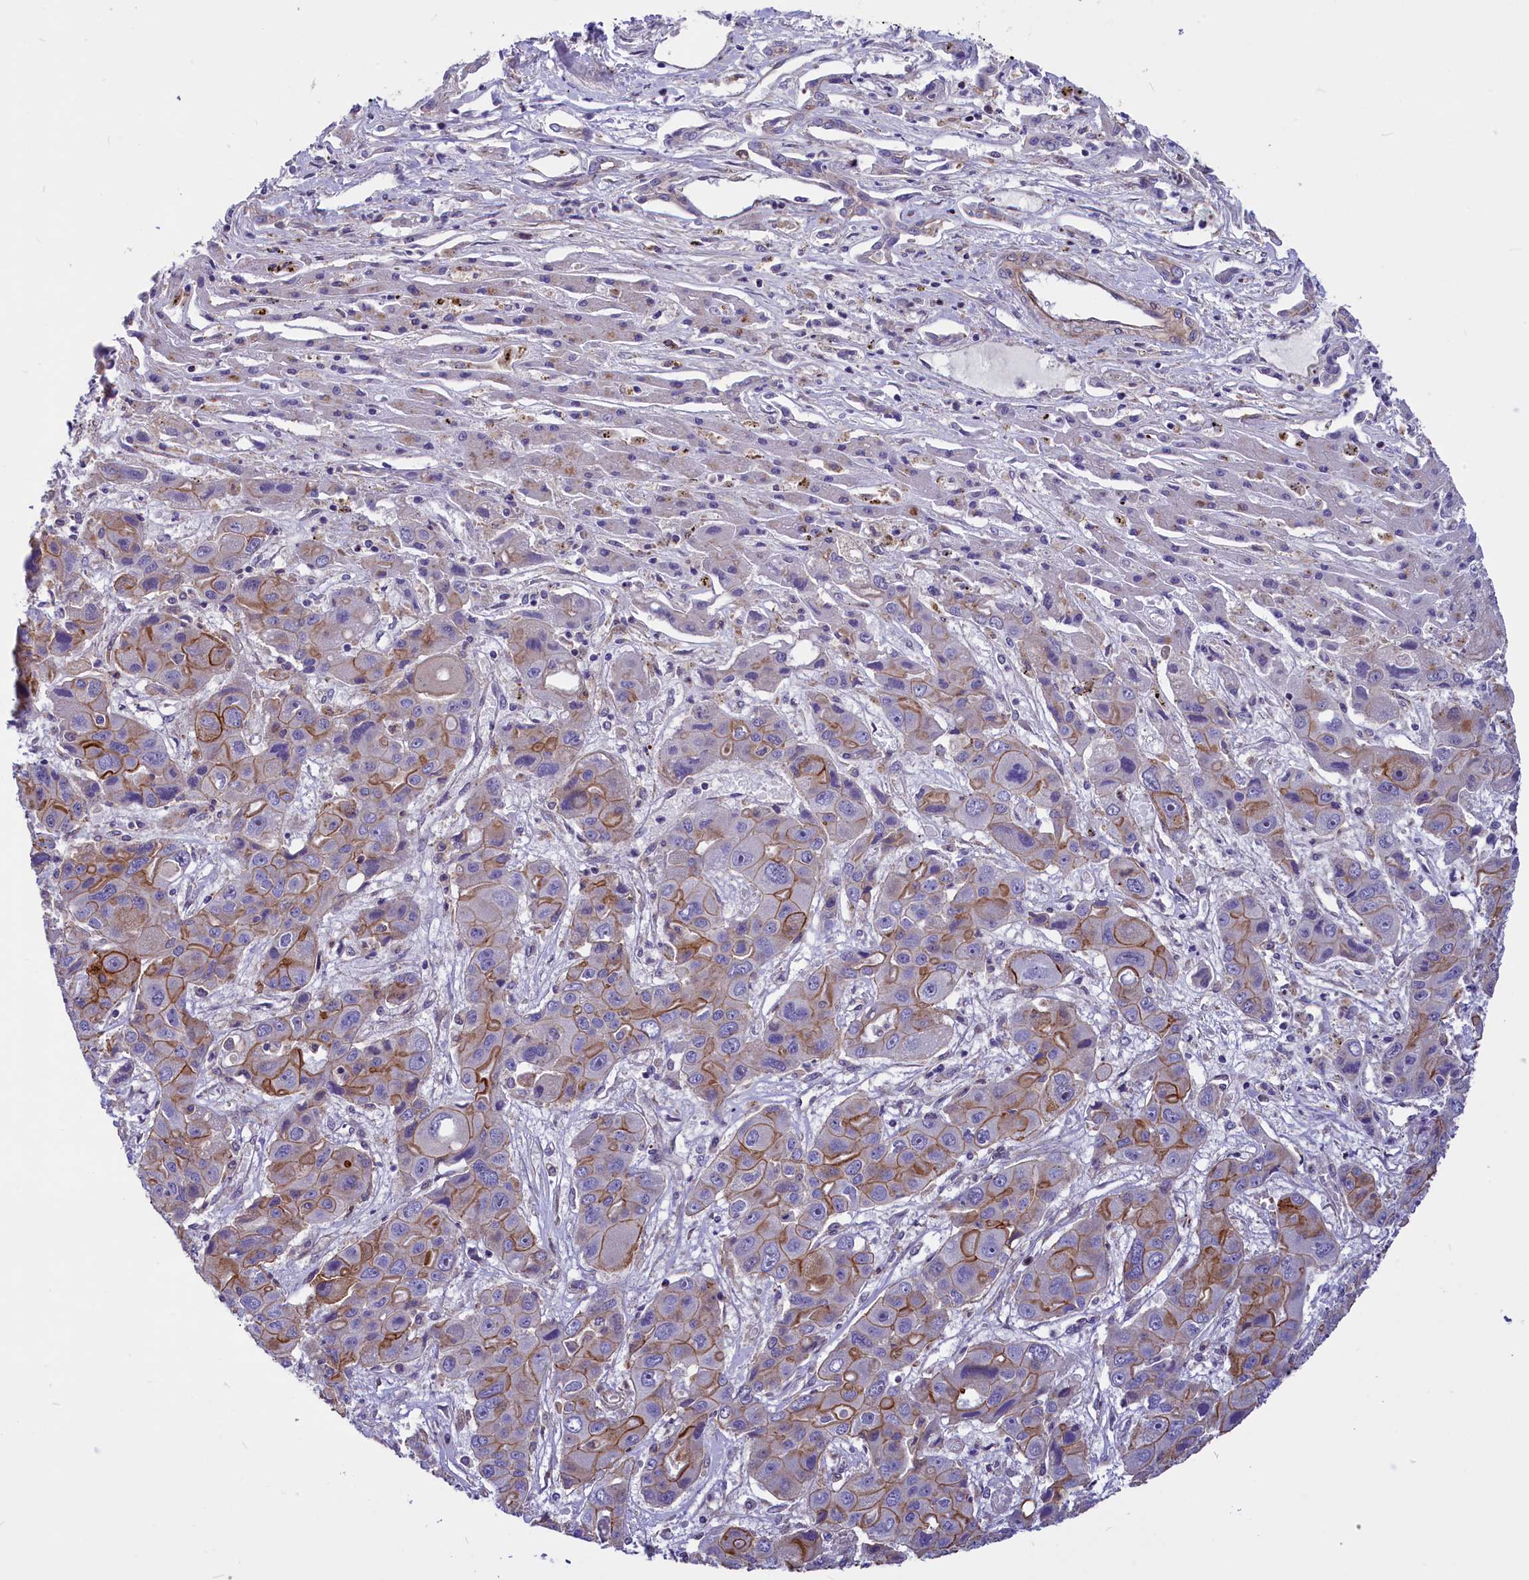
{"staining": {"intensity": "moderate", "quantity": "25%-75%", "location": "cytoplasmic/membranous"}, "tissue": "liver cancer", "cell_type": "Tumor cells", "image_type": "cancer", "snomed": [{"axis": "morphology", "description": "Cholangiocarcinoma"}, {"axis": "topography", "description": "Liver"}], "caption": "Protein expression analysis of human cholangiocarcinoma (liver) reveals moderate cytoplasmic/membranous expression in approximately 25%-75% of tumor cells.", "gene": "MED20", "patient": {"sex": "male", "age": 67}}